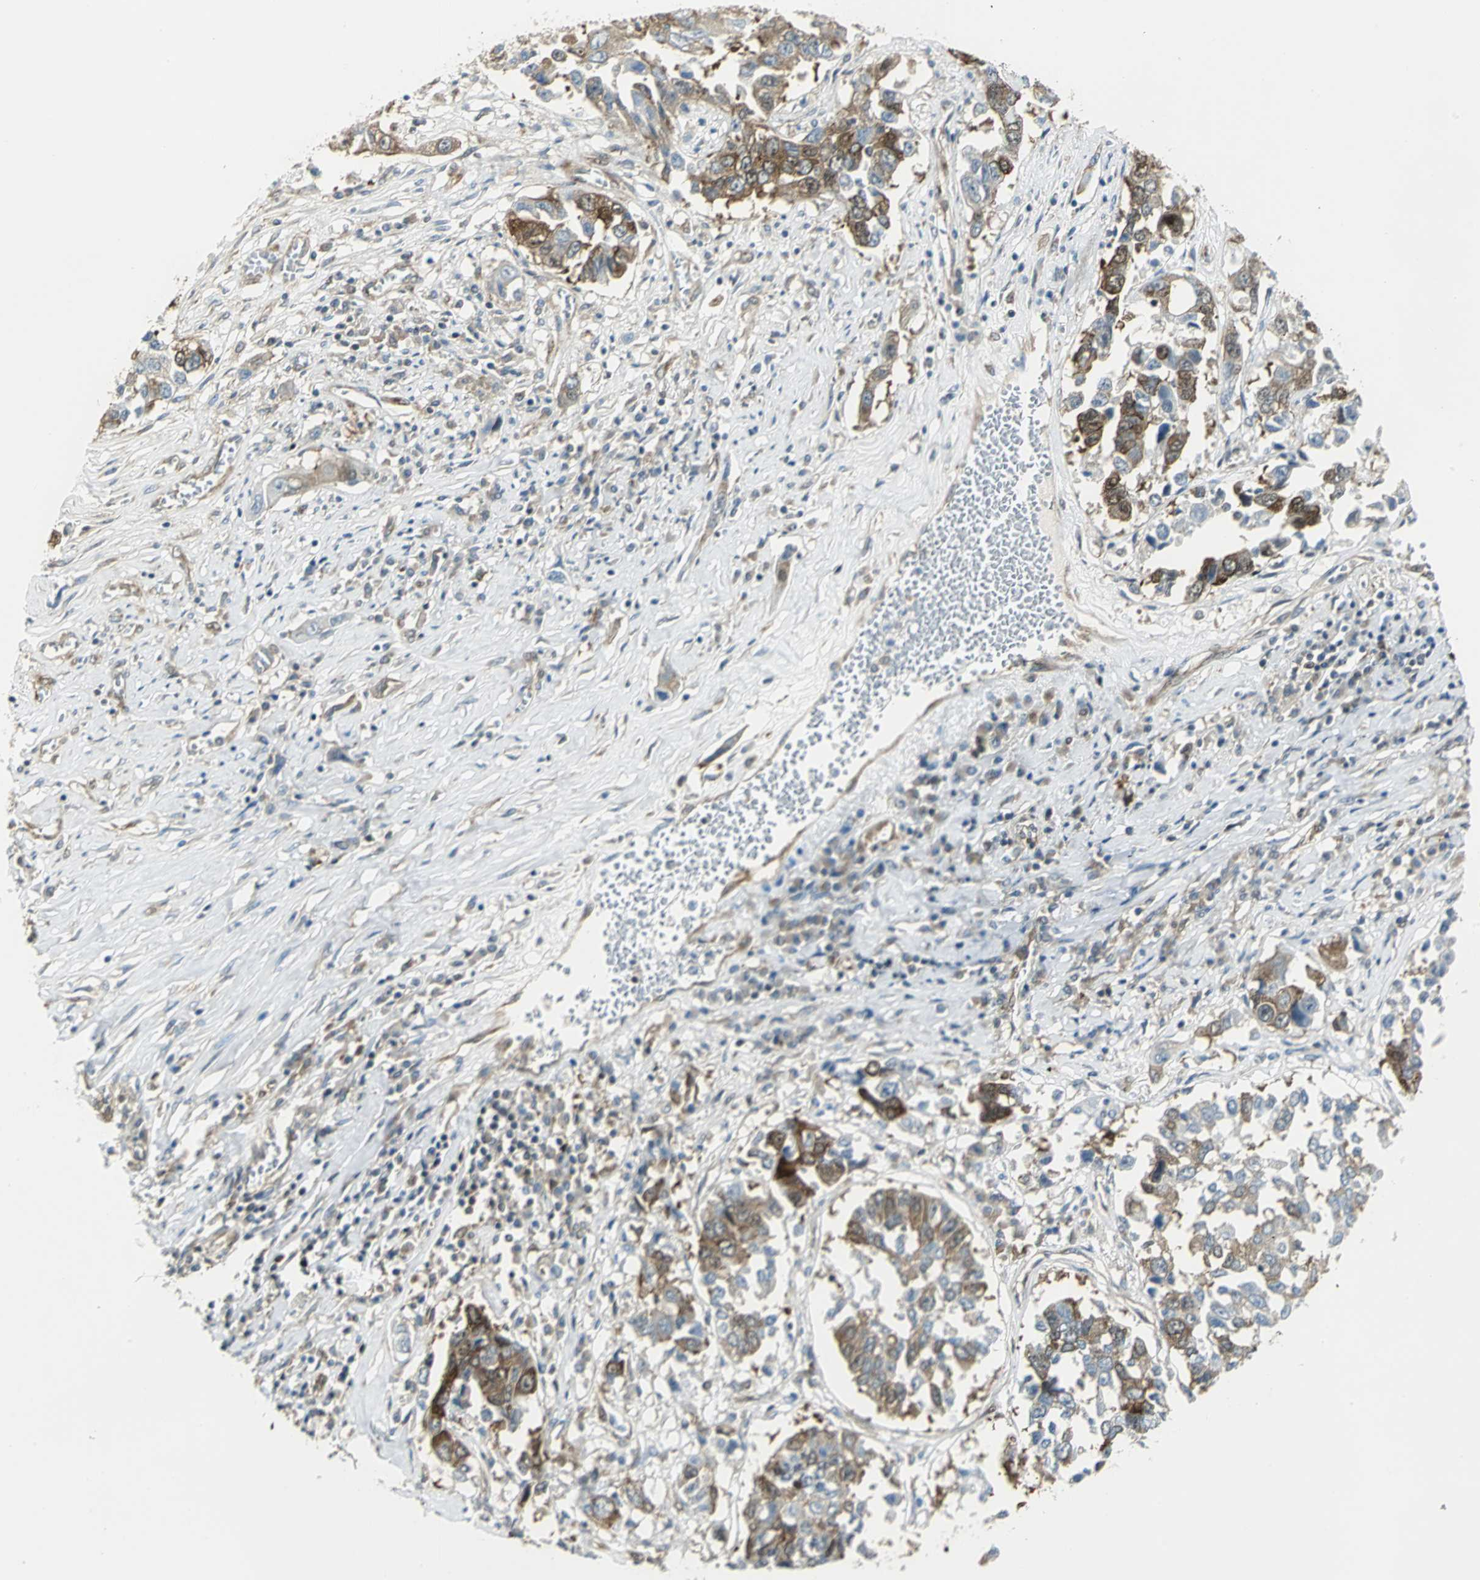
{"staining": {"intensity": "moderate", "quantity": "25%-75%", "location": "cytoplasmic/membranous"}, "tissue": "lung cancer", "cell_type": "Tumor cells", "image_type": "cancer", "snomed": [{"axis": "morphology", "description": "Squamous cell carcinoma, NOS"}, {"axis": "topography", "description": "Lung"}], "caption": "Immunohistochemical staining of lung cancer shows moderate cytoplasmic/membranous protein staining in about 25%-75% of tumor cells.", "gene": "DDX5", "patient": {"sex": "male", "age": 71}}